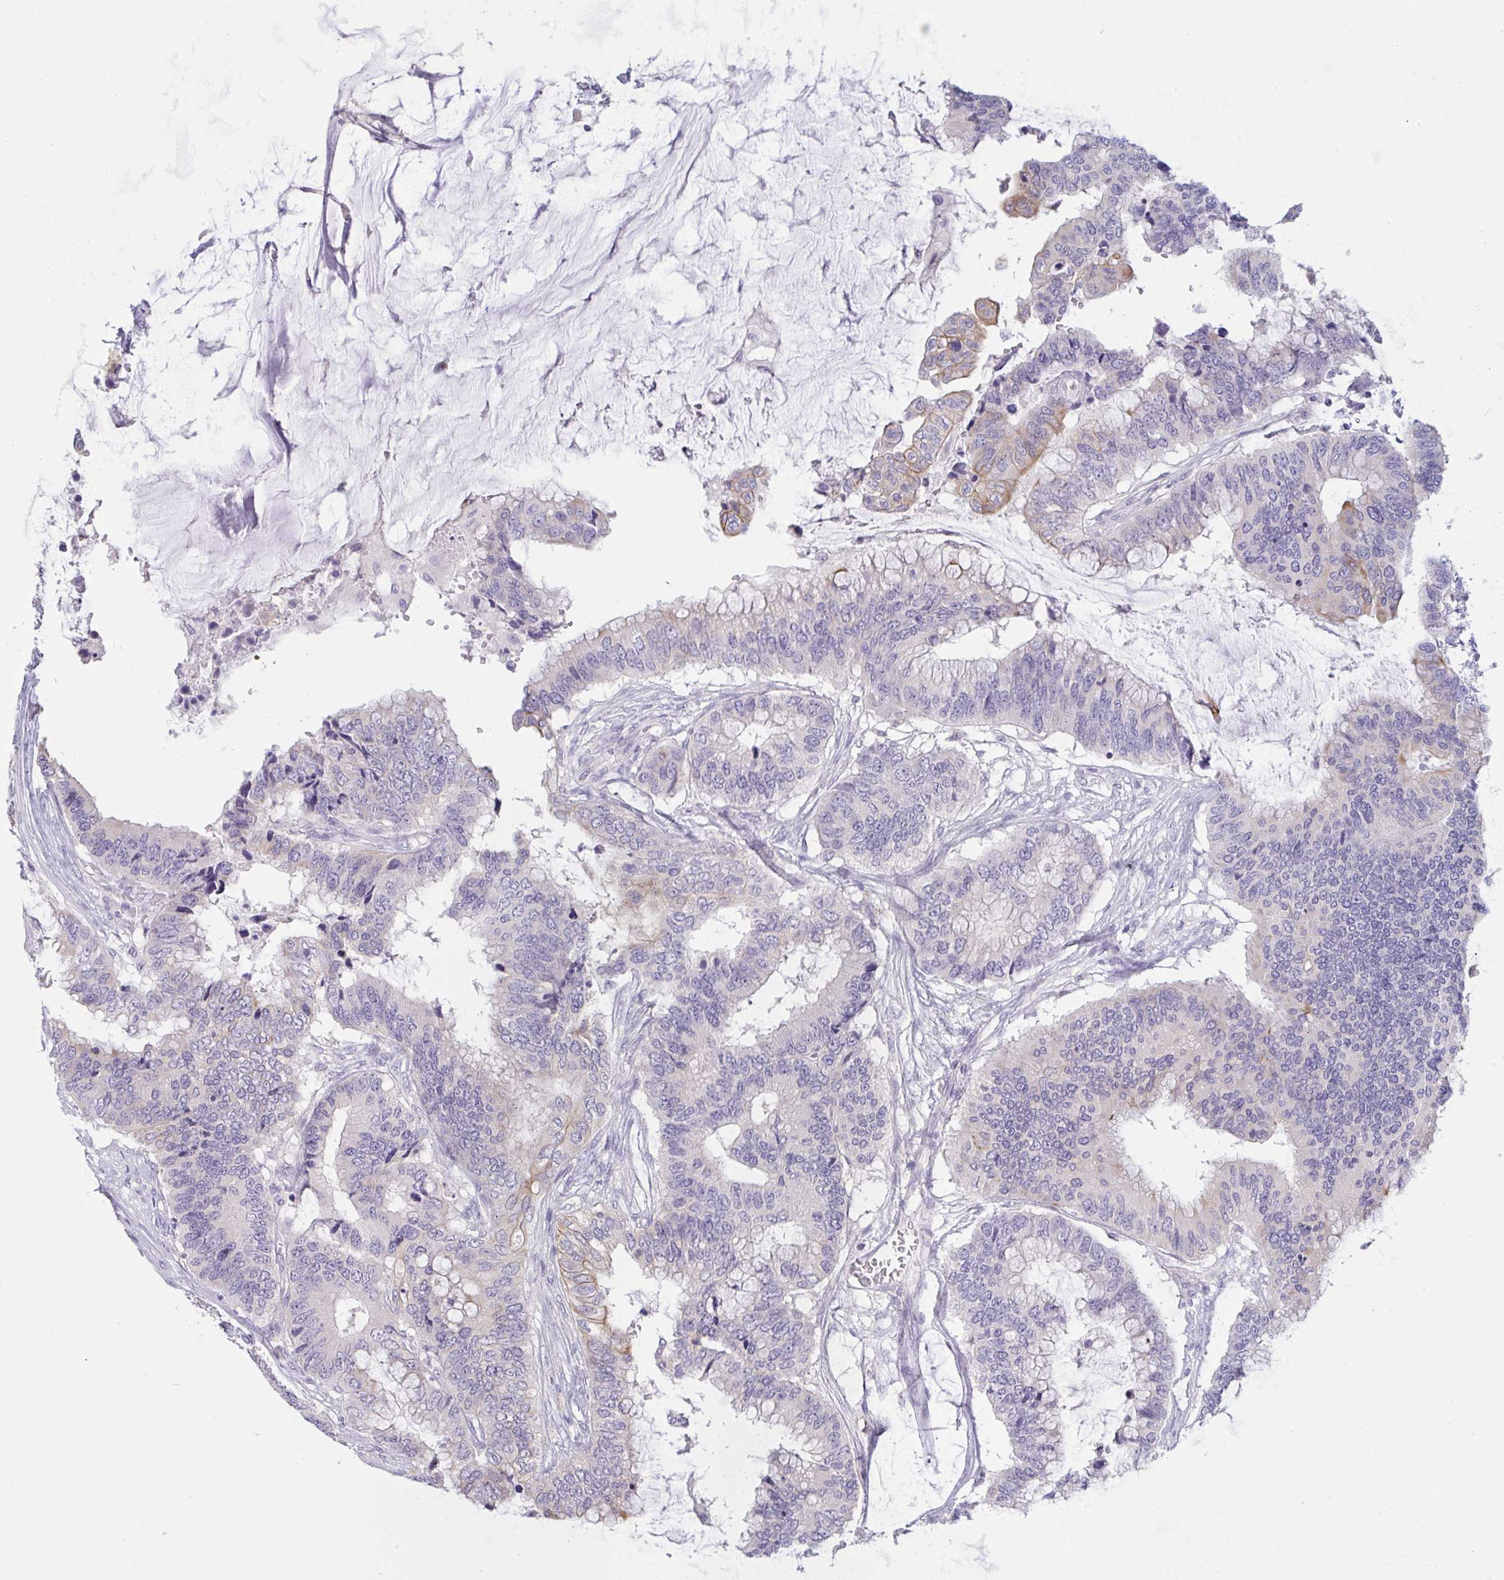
{"staining": {"intensity": "weak", "quantity": "<25%", "location": "cytoplasmic/membranous"}, "tissue": "colorectal cancer", "cell_type": "Tumor cells", "image_type": "cancer", "snomed": [{"axis": "morphology", "description": "Adenocarcinoma, NOS"}, {"axis": "topography", "description": "Rectum"}], "caption": "Colorectal cancer (adenocarcinoma) was stained to show a protein in brown. There is no significant expression in tumor cells. The staining is performed using DAB (3,3'-diaminobenzidine) brown chromogen with nuclei counter-stained in using hematoxylin.", "gene": "TENT5D", "patient": {"sex": "female", "age": 59}}